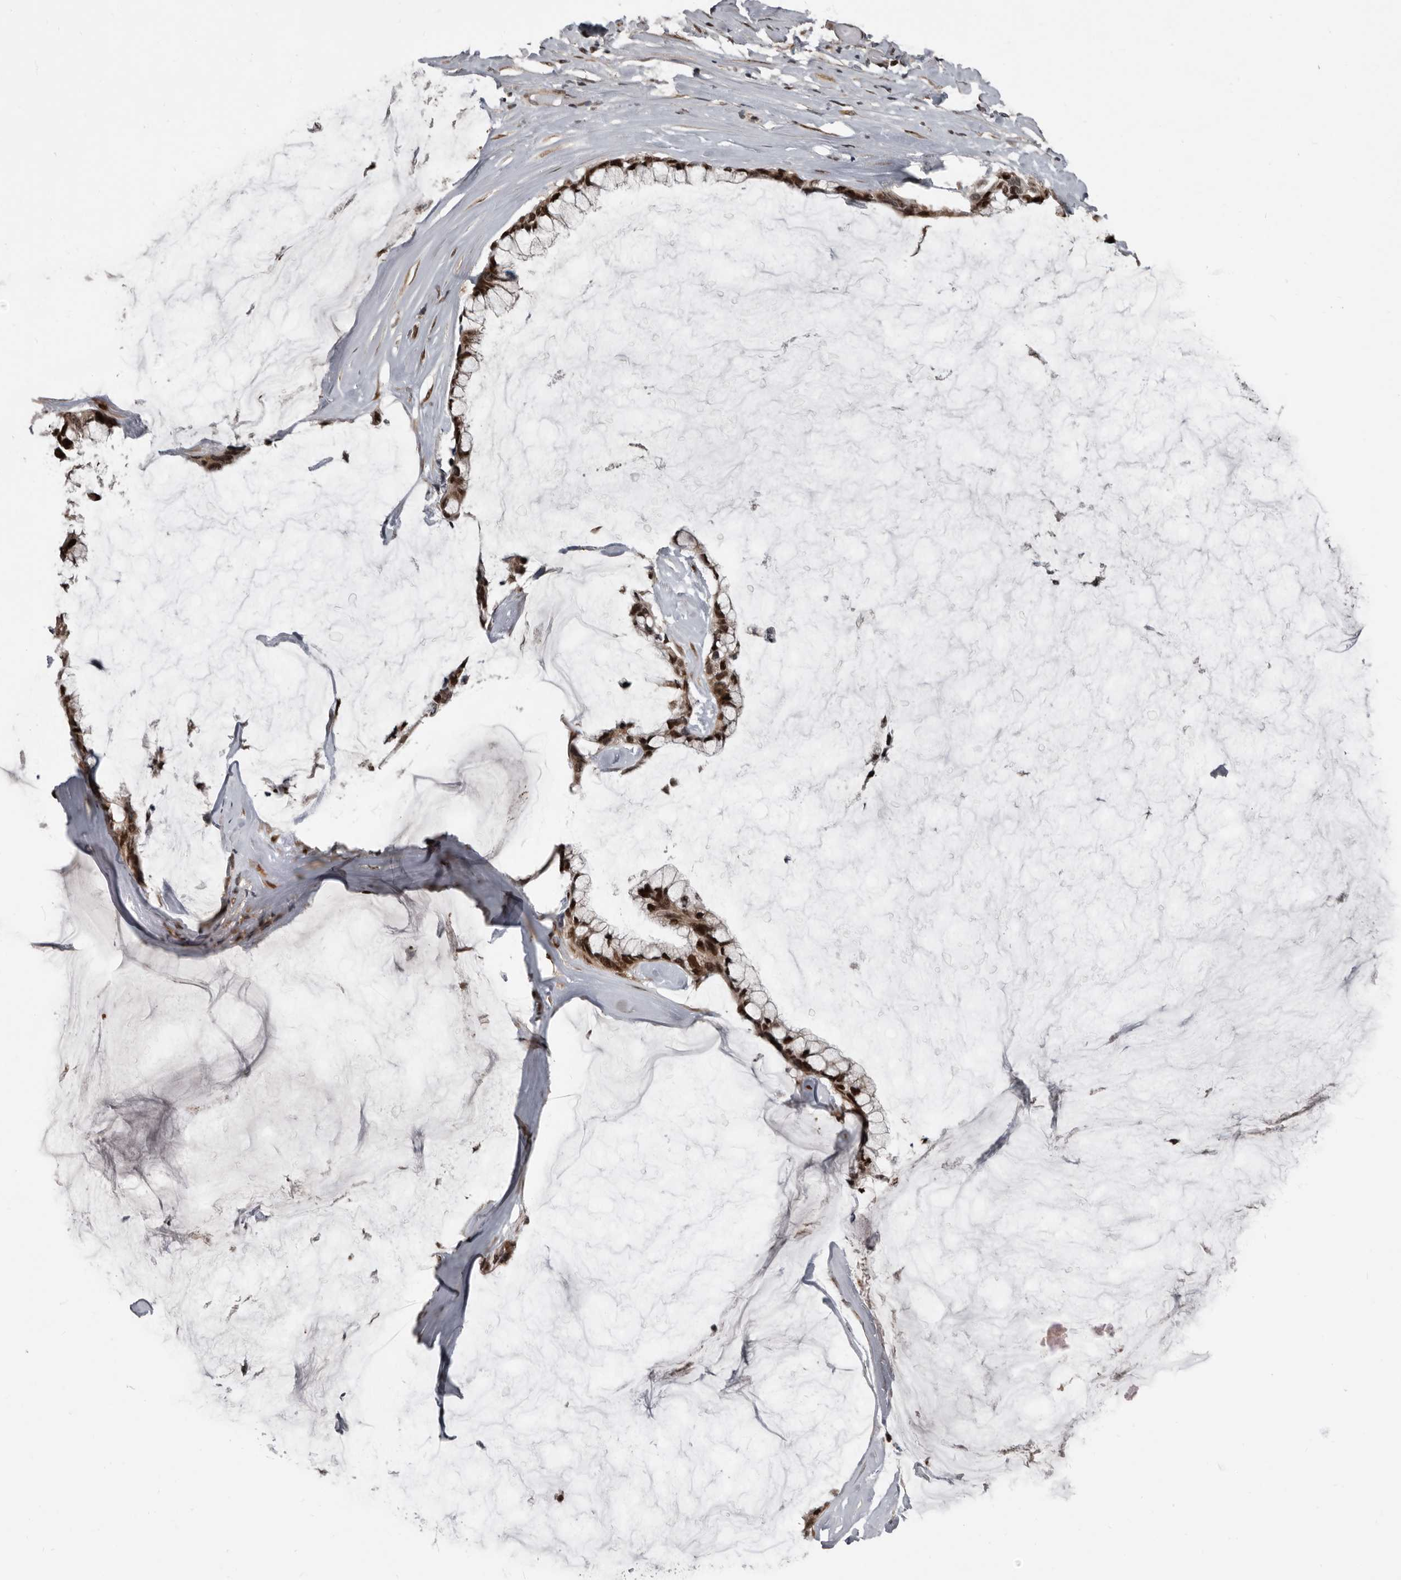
{"staining": {"intensity": "strong", "quantity": ">75%", "location": "cytoplasmic/membranous,nuclear"}, "tissue": "ovarian cancer", "cell_type": "Tumor cells", "image_type": "cancer", "snomed": [{"axis": "morphology", "description": "Cystadenocarcinoma, mucinous, NOS"}, {"axis": "topography", "description": "Ovary"}], "caption": "Ovarian cancer stained with immunohistochemistry shows strong cytoplasmic/membranous and nuclear expression in approximately >75% of tumor cells. The staining is performed using DAB brown chromogen to label protein expression. The nuclei are counter-stained blue using hematoxylin.", "gene": "CHD1L", "patient": {"sex": "female", "age": 39}}